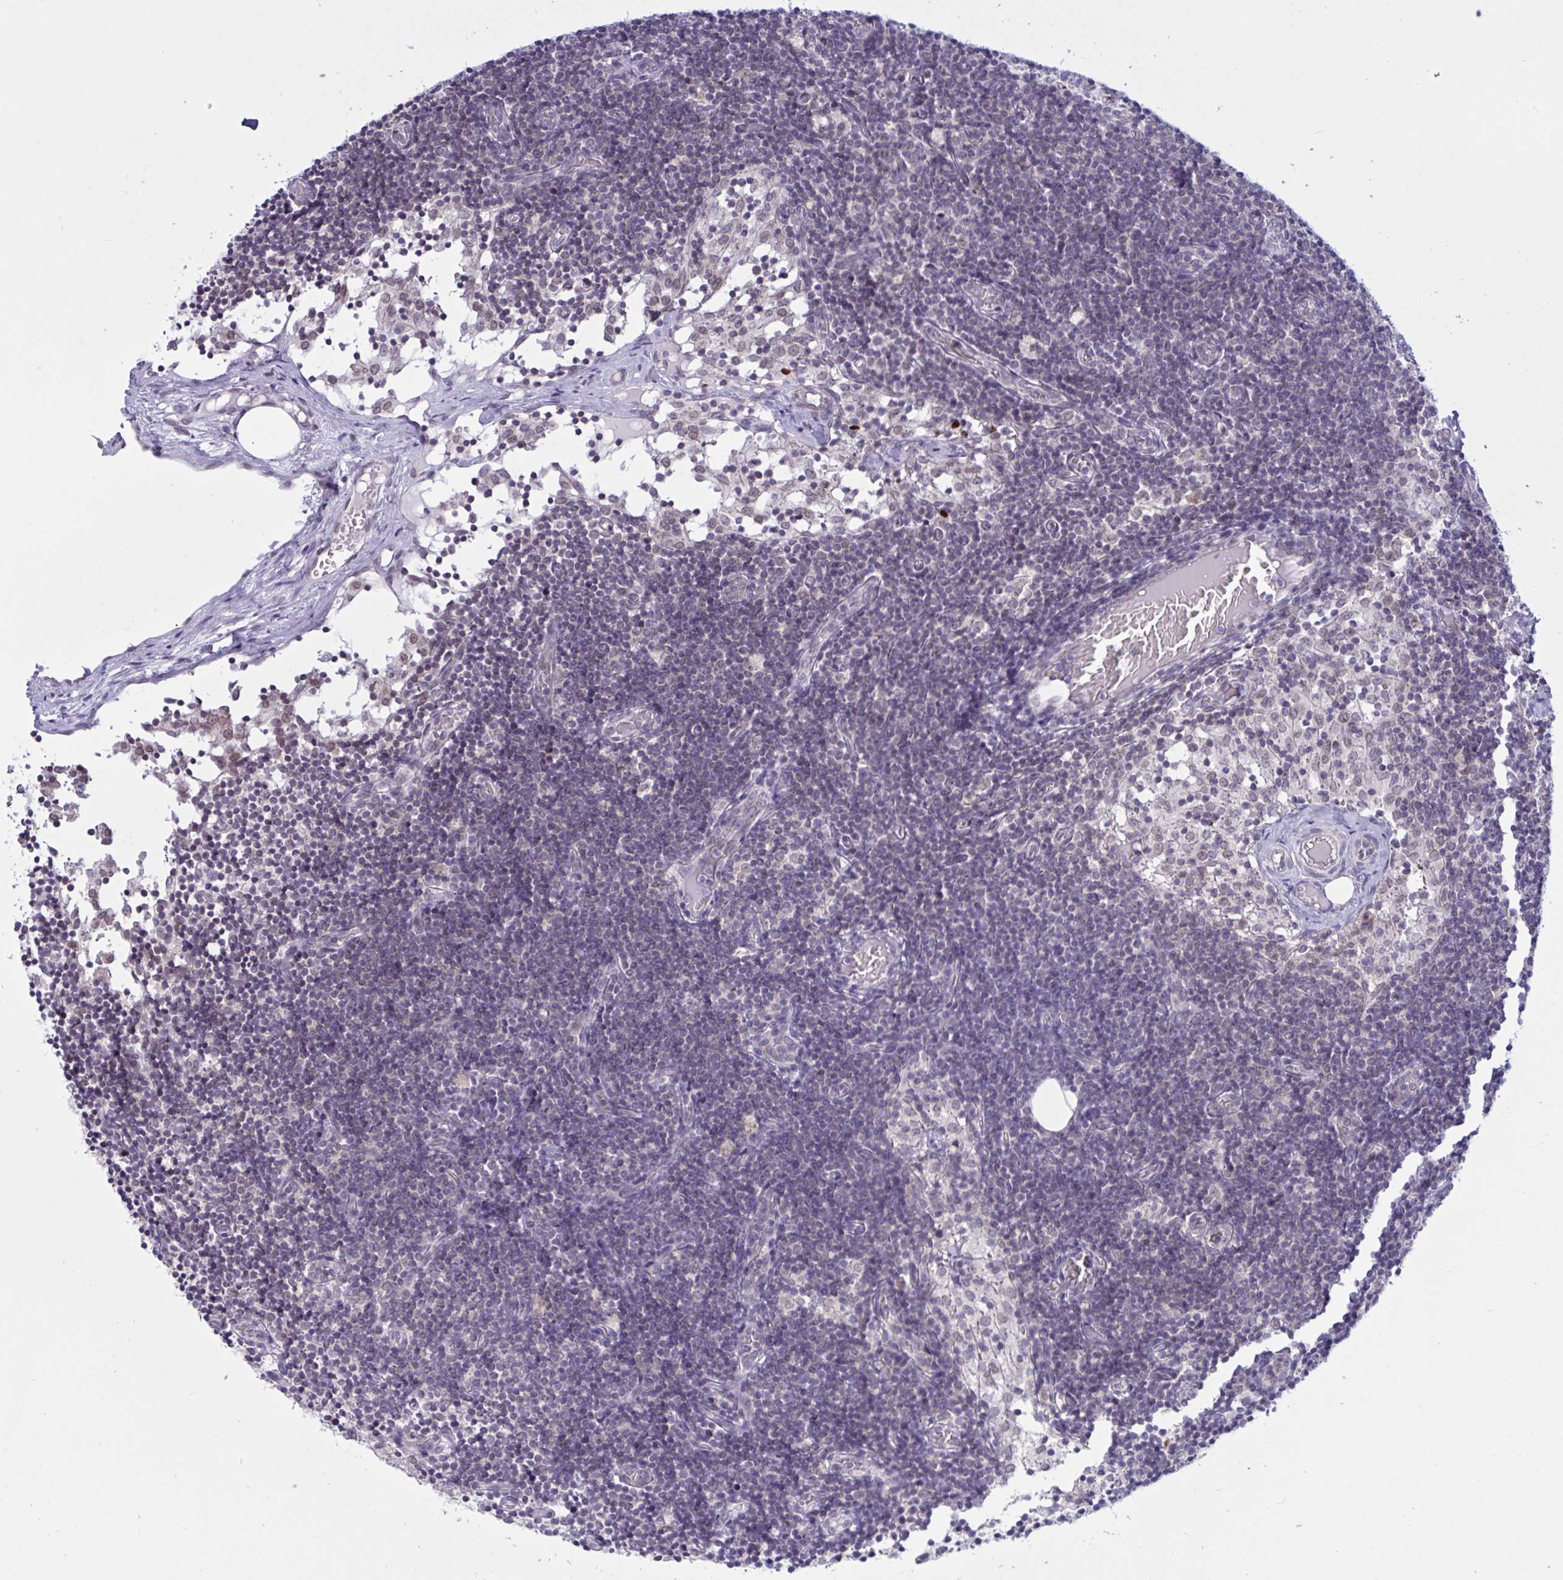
{"staining": {"intensity": "negative", "quantity": "none", "location": "none"}, "tissue": "lymph node", "cell_type": "Germinal center cells", "image_type": "normal", "snomed": [{"axis": "morphology", "description": "Normal tissue, NOS"}, {"axis": "topography", "description": "Lymph node"}], "caption": "Immunohistochemical staining of normal human lymph node reveals no significant expression in germinal center cells. (DAB (3,3'-diaminobenzidine) immunohistochemistry (IHC) visualized using brightfield microscopy, high magnification).", "gene": "DOCK11", "patient": {"sex": "female", "age": 31}}